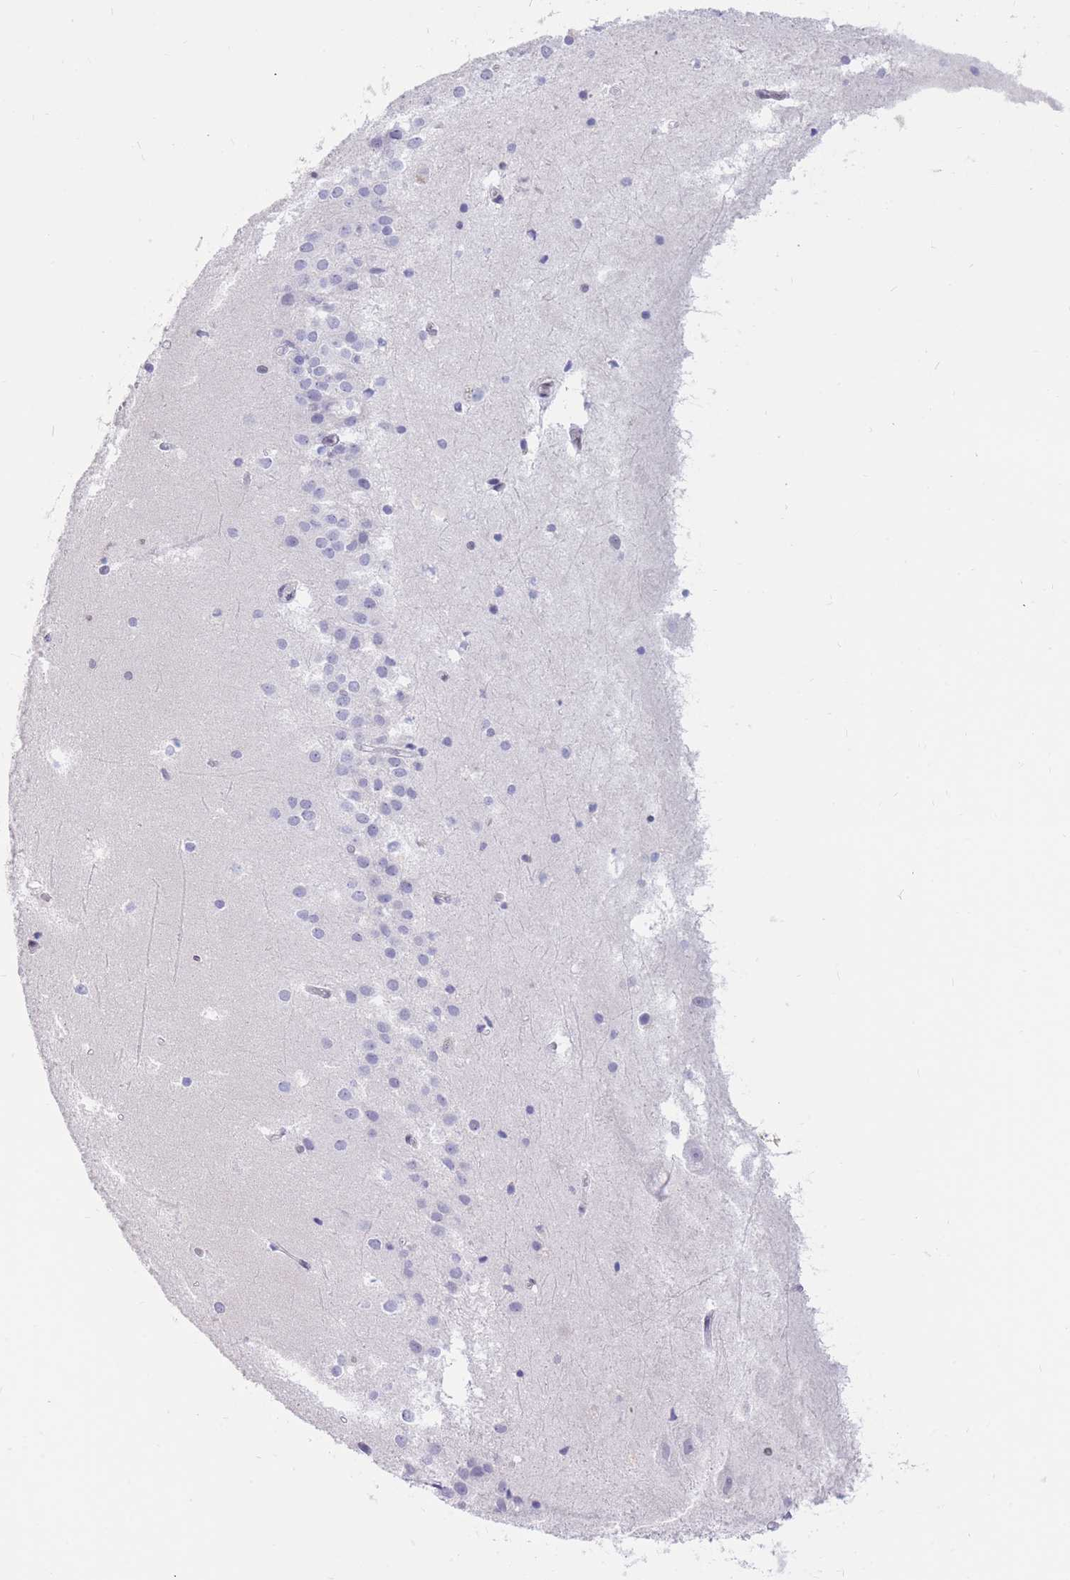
{"staining": {"intensity": "negative", "quantity": "none", "location": "none"}, "tissue": "hippocampus", "cell_type": "Glial cells", "image_type": "normal", "snomed": [{"axis": "morphology", "description": "Normal tissue, NOS"}, {"axis": "topography", "description": "Hippocampus"}], "caption": "An image of hippocampus stained for a protein exhibits no brown staining in glial cells.", "gene": "HMGN1", "patient": {"sex": "female", "age": 52}}